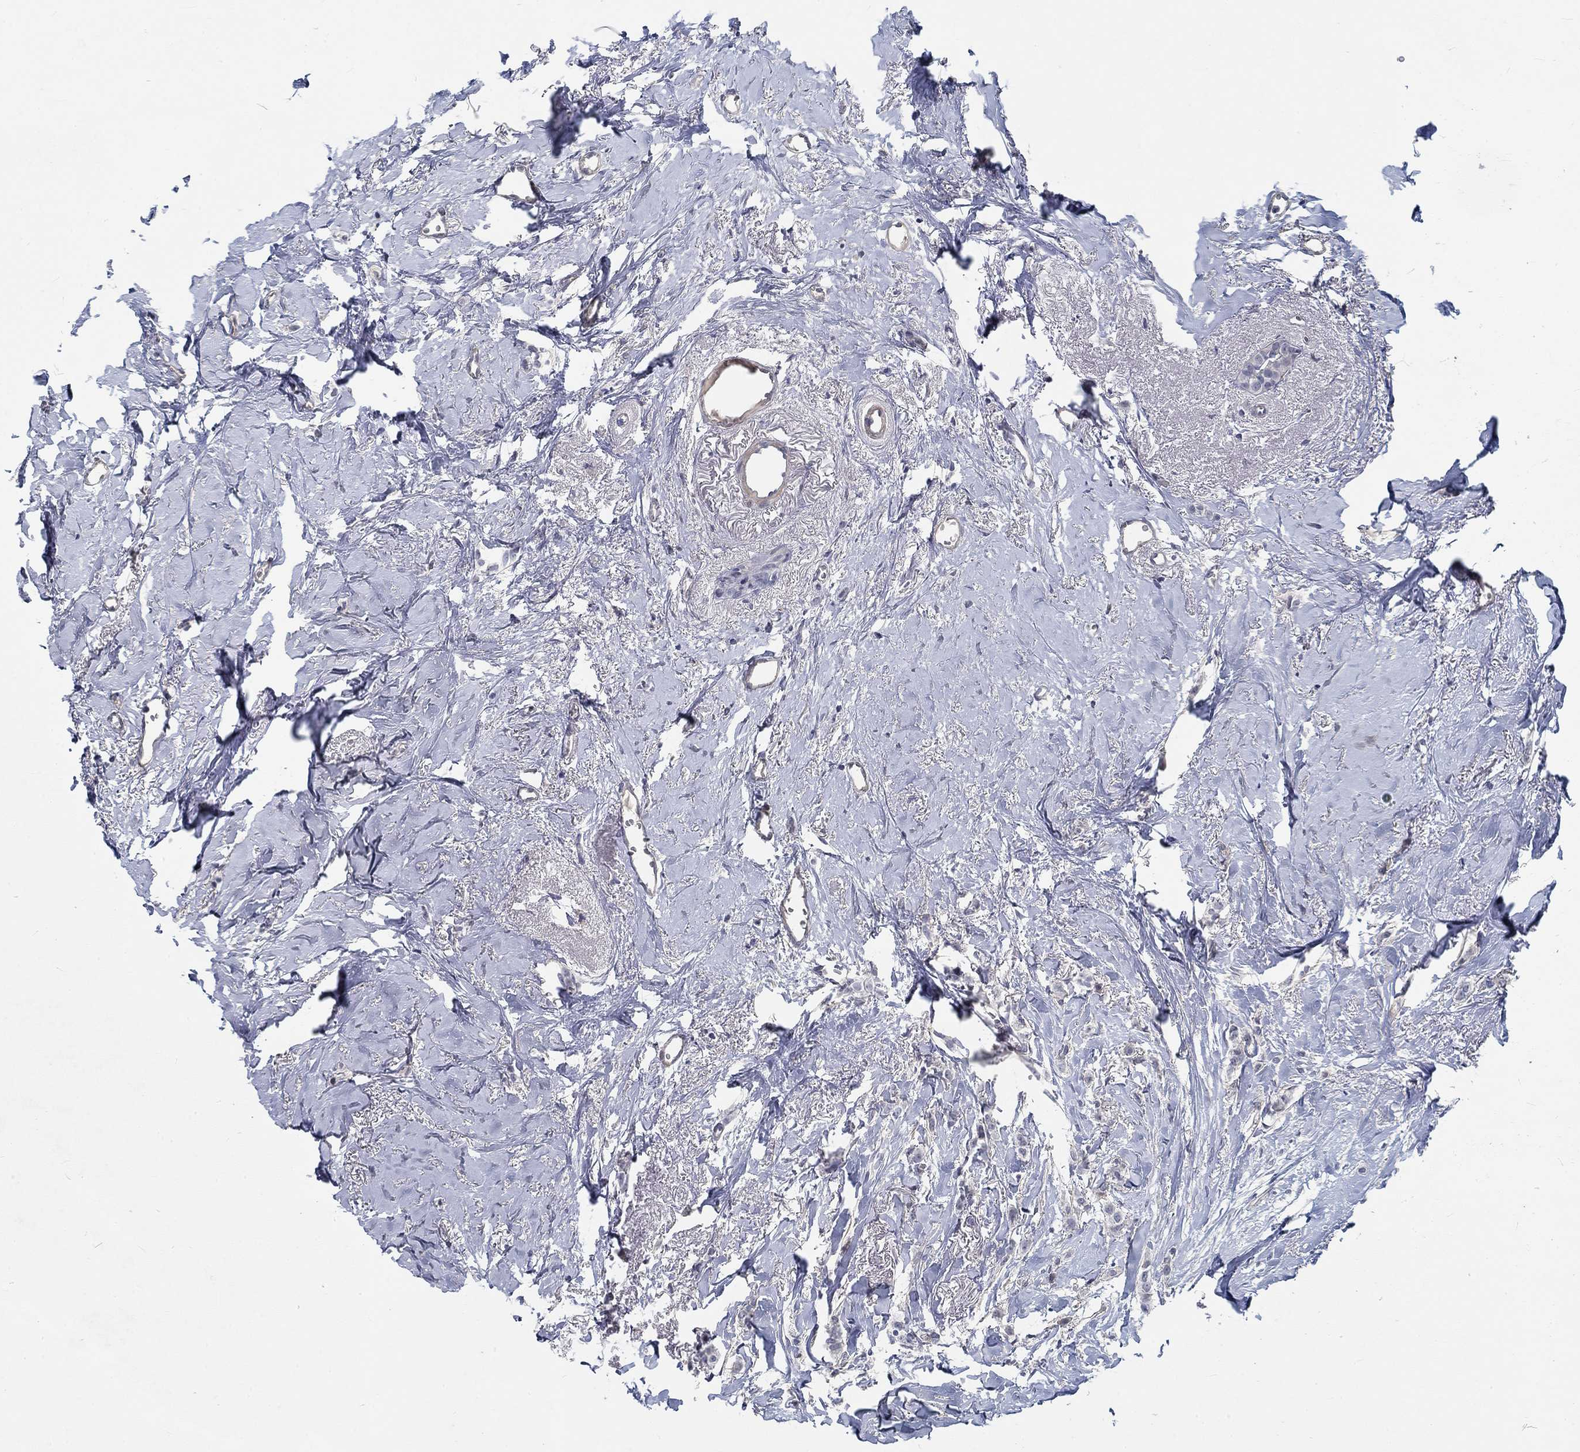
{"staining": {"intensity": "negative", "quantity": "none", "location": "none"}, "tissue": "breast cancer", "cell_type": "Tumor cells", "image_type": "cancer", "snomed": [{"axis": "morphology", "description": "Duct carcinoma"}, {"axis": "topography", "description": "Breast"}], "caption": "DAB (3,3'-diaminobenzidine) immunohistochemical staining of human breast cancer reveals no significant staining in tumor cells.", "gene": "MYBPC1", "patient": {"sex": "female", "age": 85}}